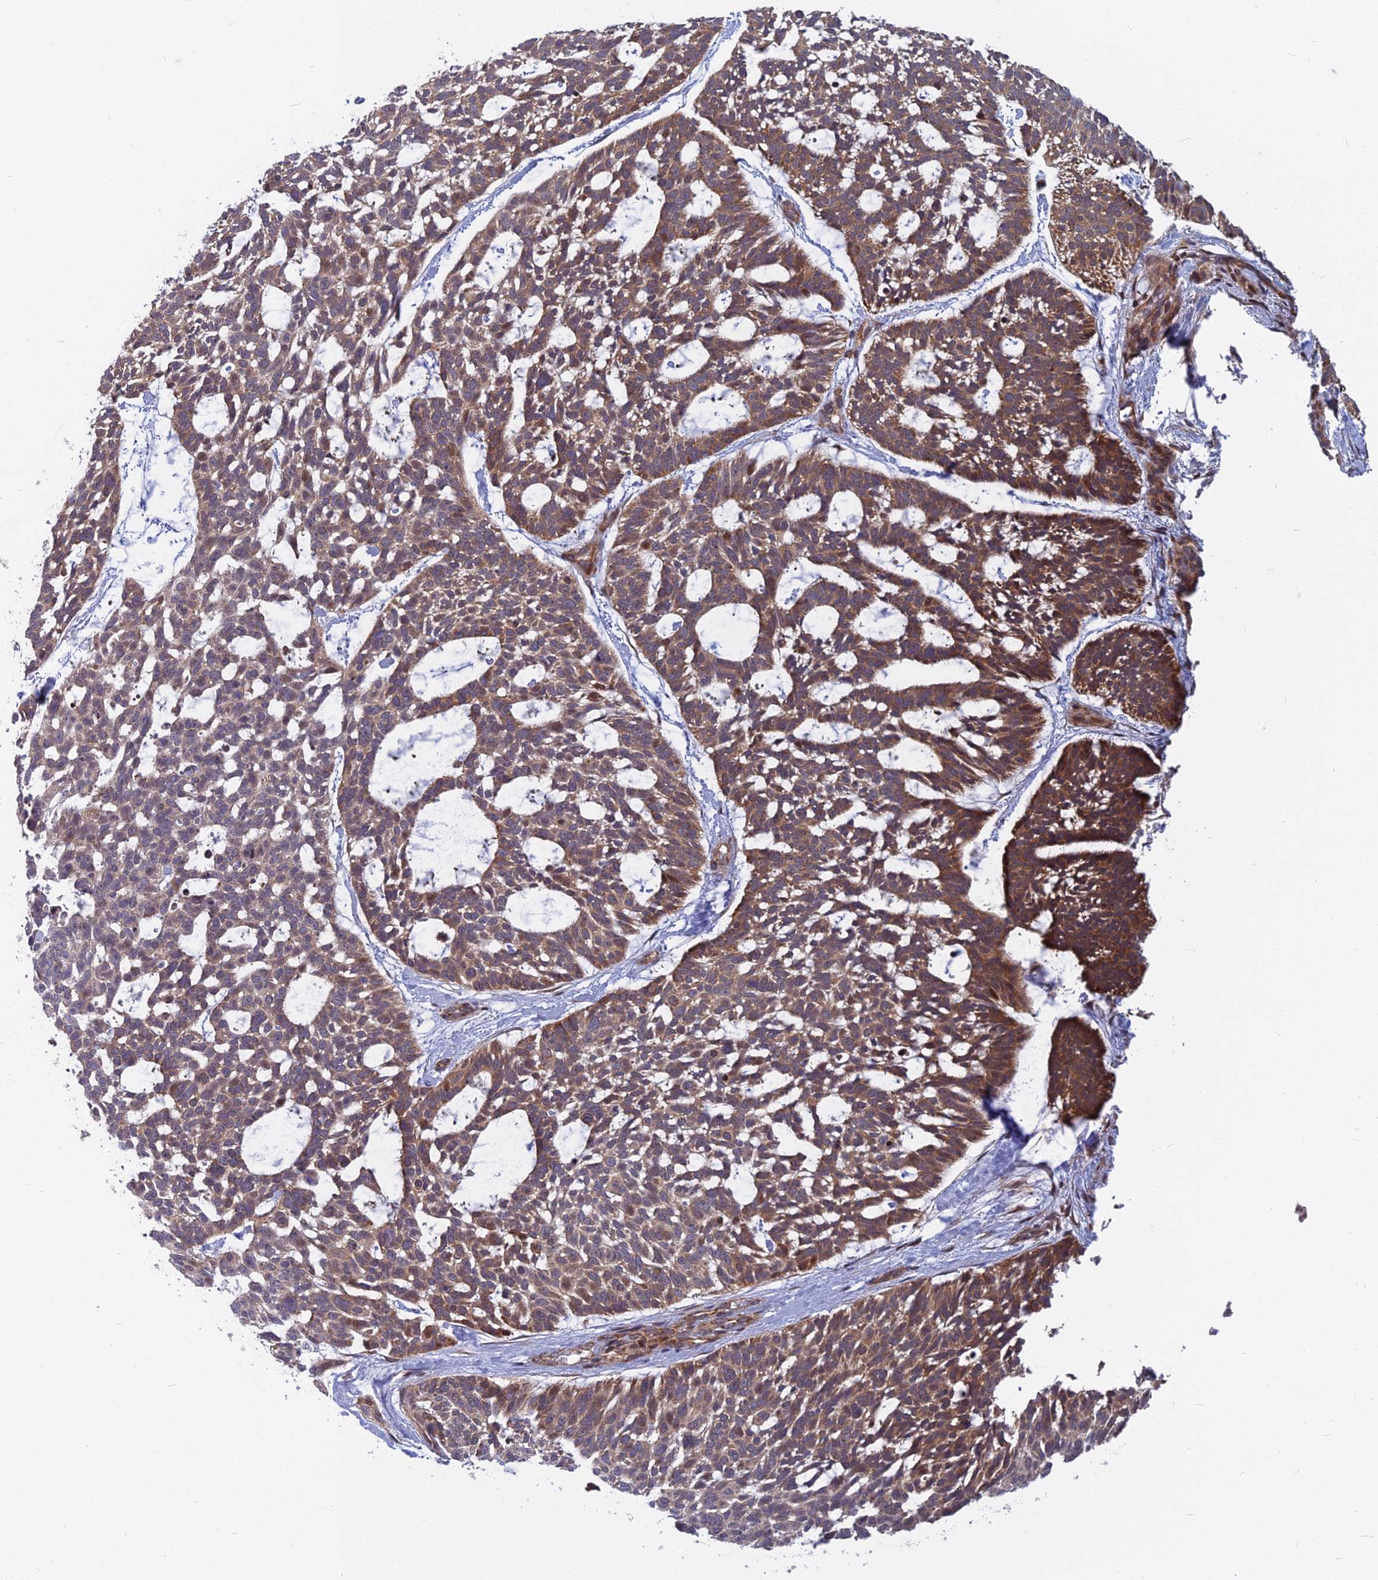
{"staining": {"intensity": "moderate", "quantity": "25%-75%", "location": "cytoplasmic/membranous"}, "tissue": "skin cancer", "cell_type": "Tumor cells", "image_type": "cancer", "snomed": [{"axis": "morphology", "description": "Basal cell carcinoma"}, {"axis": "topography", "description": "Skin"}], "caption": "Protein staining of skin cancer tissue reveals moderate cytoplasmic/membranous staining in about 25%-75% of tumor cells.", "gene": "COMMD2", "patient": {"sex": "male", "age": 88}}